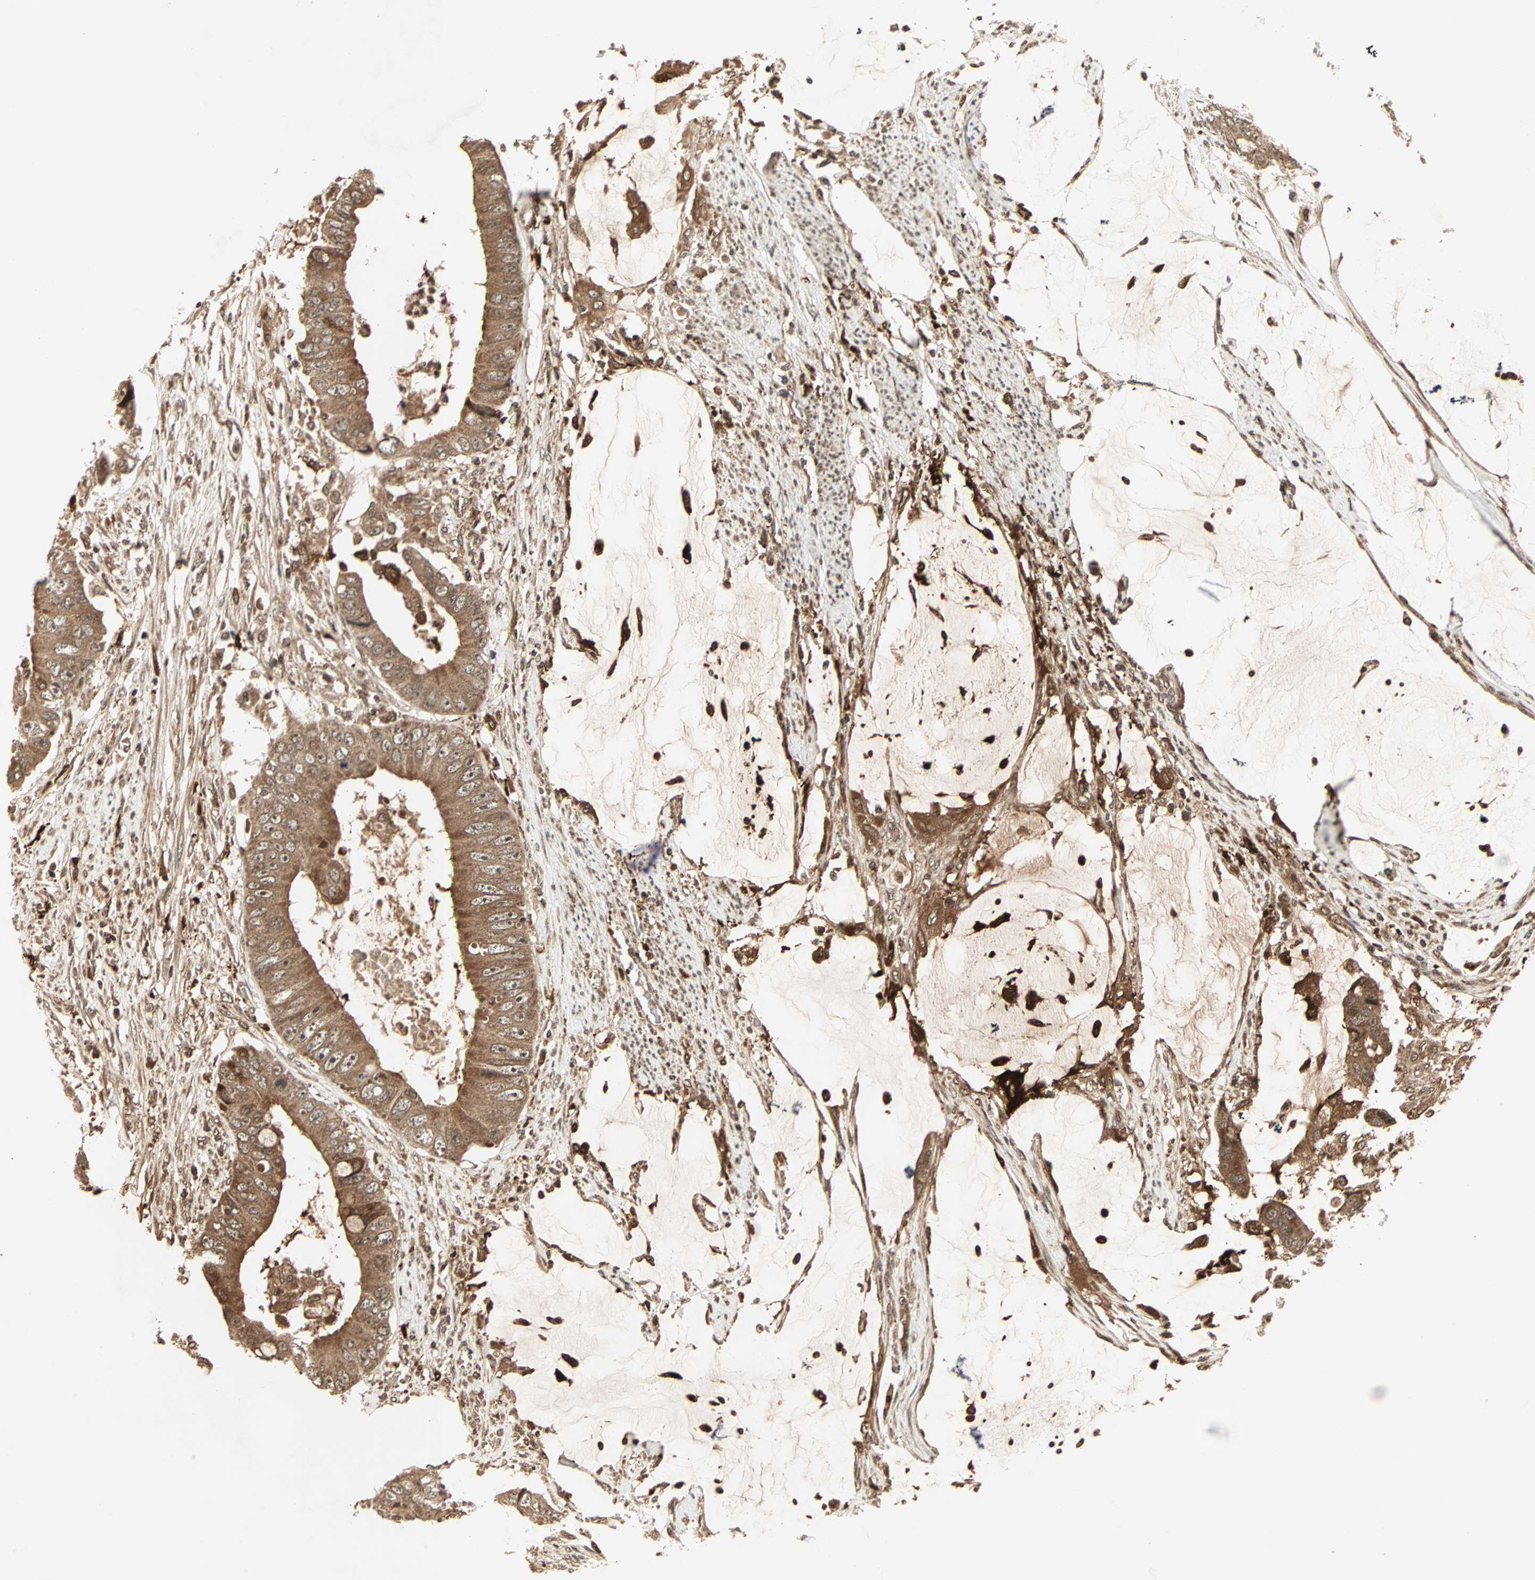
{"staining": {"intensity": "moderate", "quantity": ">75%", "location": "cytoplasmic/membranous"}, "tissue": "colorectal cancer", "cell_type": "Tumor cells", "image_type": "cancer", "snomed": [{"axis": "morphology", "description": "Adenocarcinoma, NOS"}, {"axis": "topography", "description": "Rectum"}], "caption": "Immunohistochemical staining of human adenocarcinoma (colorectal) shows medium levels of moderate cytoplasmic/membranous protein positivity in about >75% of tumor cells. The protein of interest is stained brown, and the nuclei are stained in blue (DAB IHC with brightfield microscopy, high magnification).", "gene": "RFFL", "patient": {"sex": "female", "age": 77}}